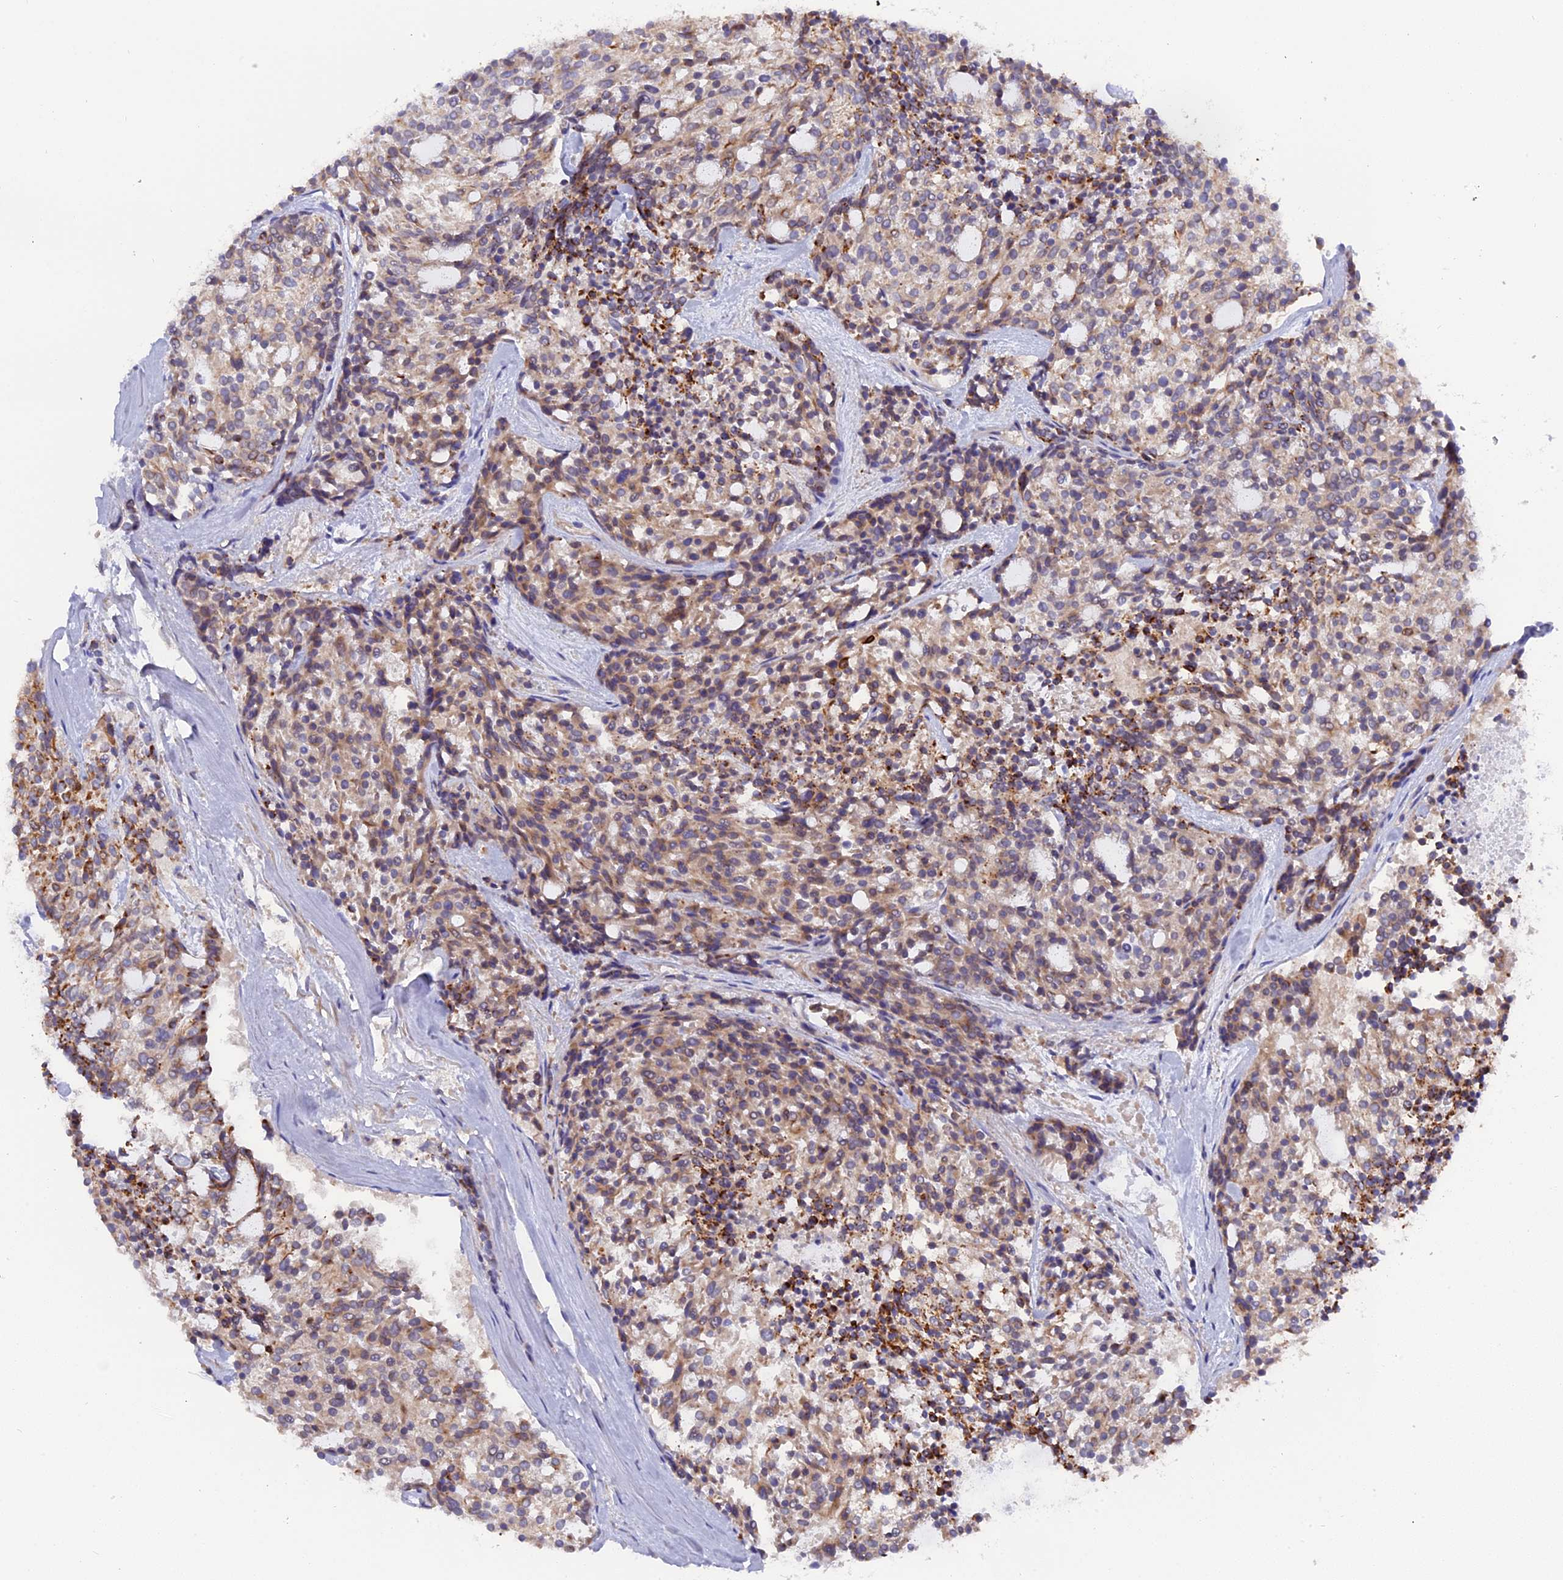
{"staining": {"intensity": "moderate", "quantity": ">75%", "location": "cytoplasmic/membranous"}, "tissue": "carcinoid", "cell_type": "Tumor cells", "image_type": "cancer", "snomed": [{"axis": "morphology", "description": "Carcinoid, malignant, NOS"}, {"axis": "topography", "description": "Pancreas"}], "caption": "Tumor cells show medium levels of moderate cytoplasmic/membranous staining in about >75% of cells in carcinoid.", "gene": "ZCCHC2", "patient": {"sex": "female", "age": 54}}